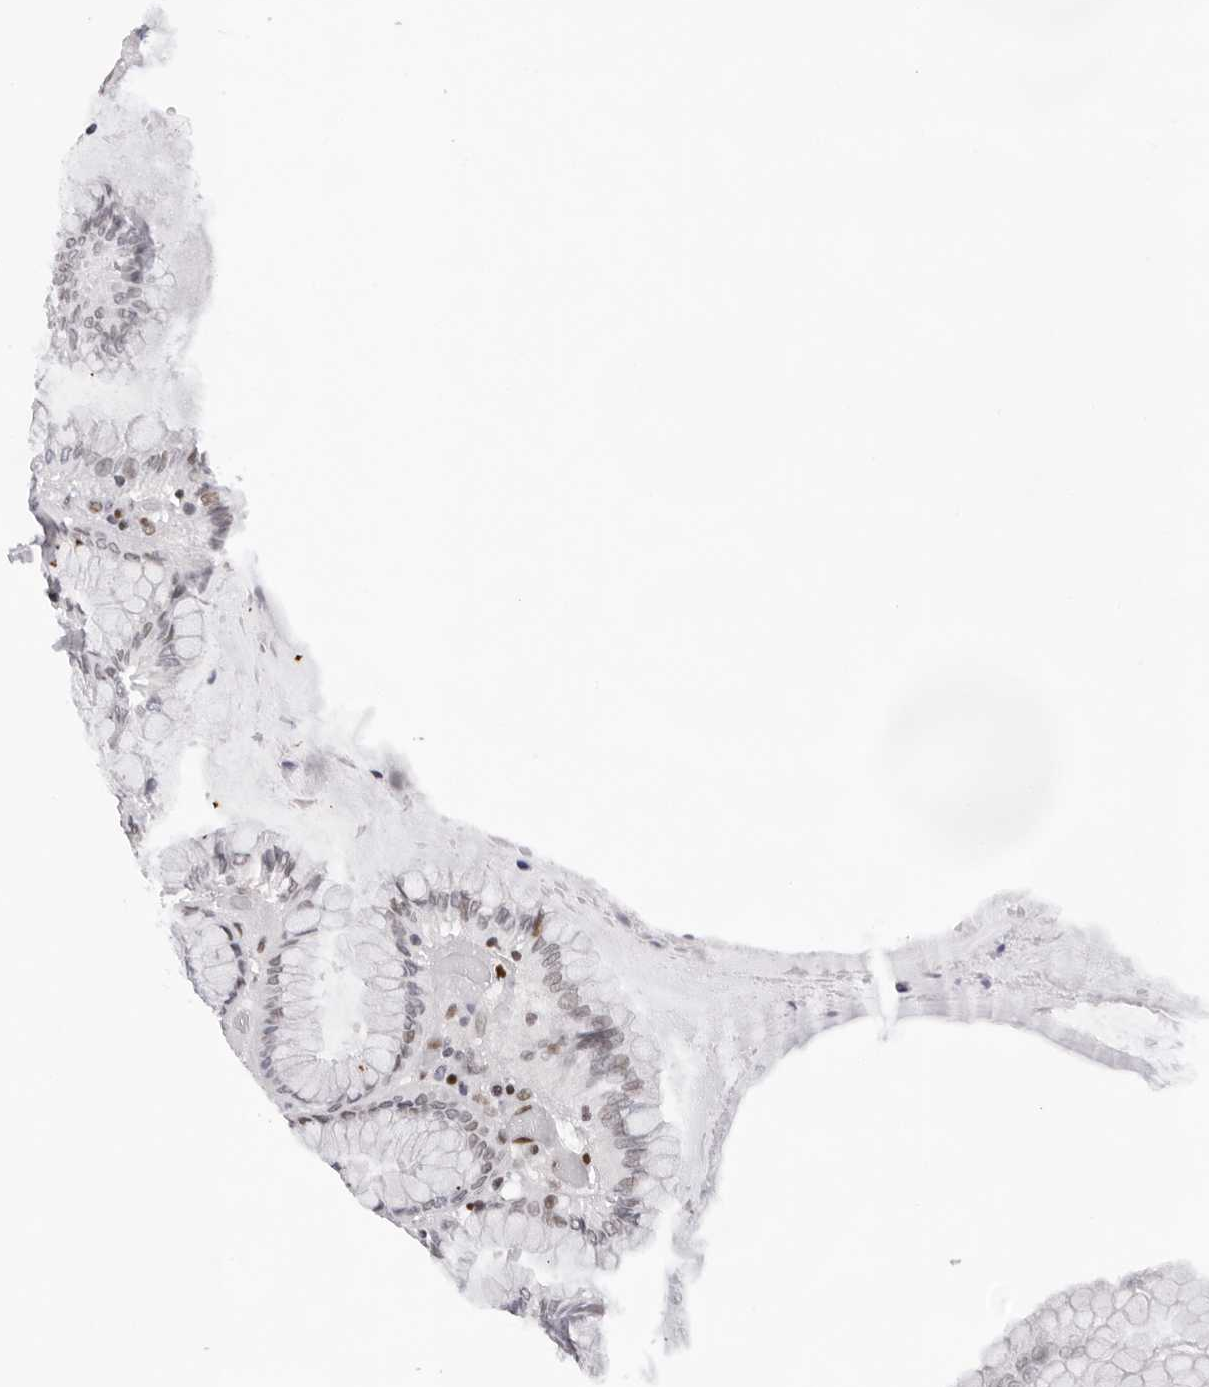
{"staining": {"intensity": "weak", "quantity": "<25%", "location": "nuclear"}, "tissue": "stomach", "cell_type": "Glandular cells", "image_type": "normal", "snomed": [{"axis": "morphology", "description": "Normal tissue, NOS"}, {"axis": "topography", "description": "Stomach, lower"}], "caption": "DAB immunohistochemical staining of benign human stomach demonstrates no significant expression in glandular cells. Nuclei are stained in blue.", "gene": "OGG1", "patient": {"sex": "female", "age": 76}}